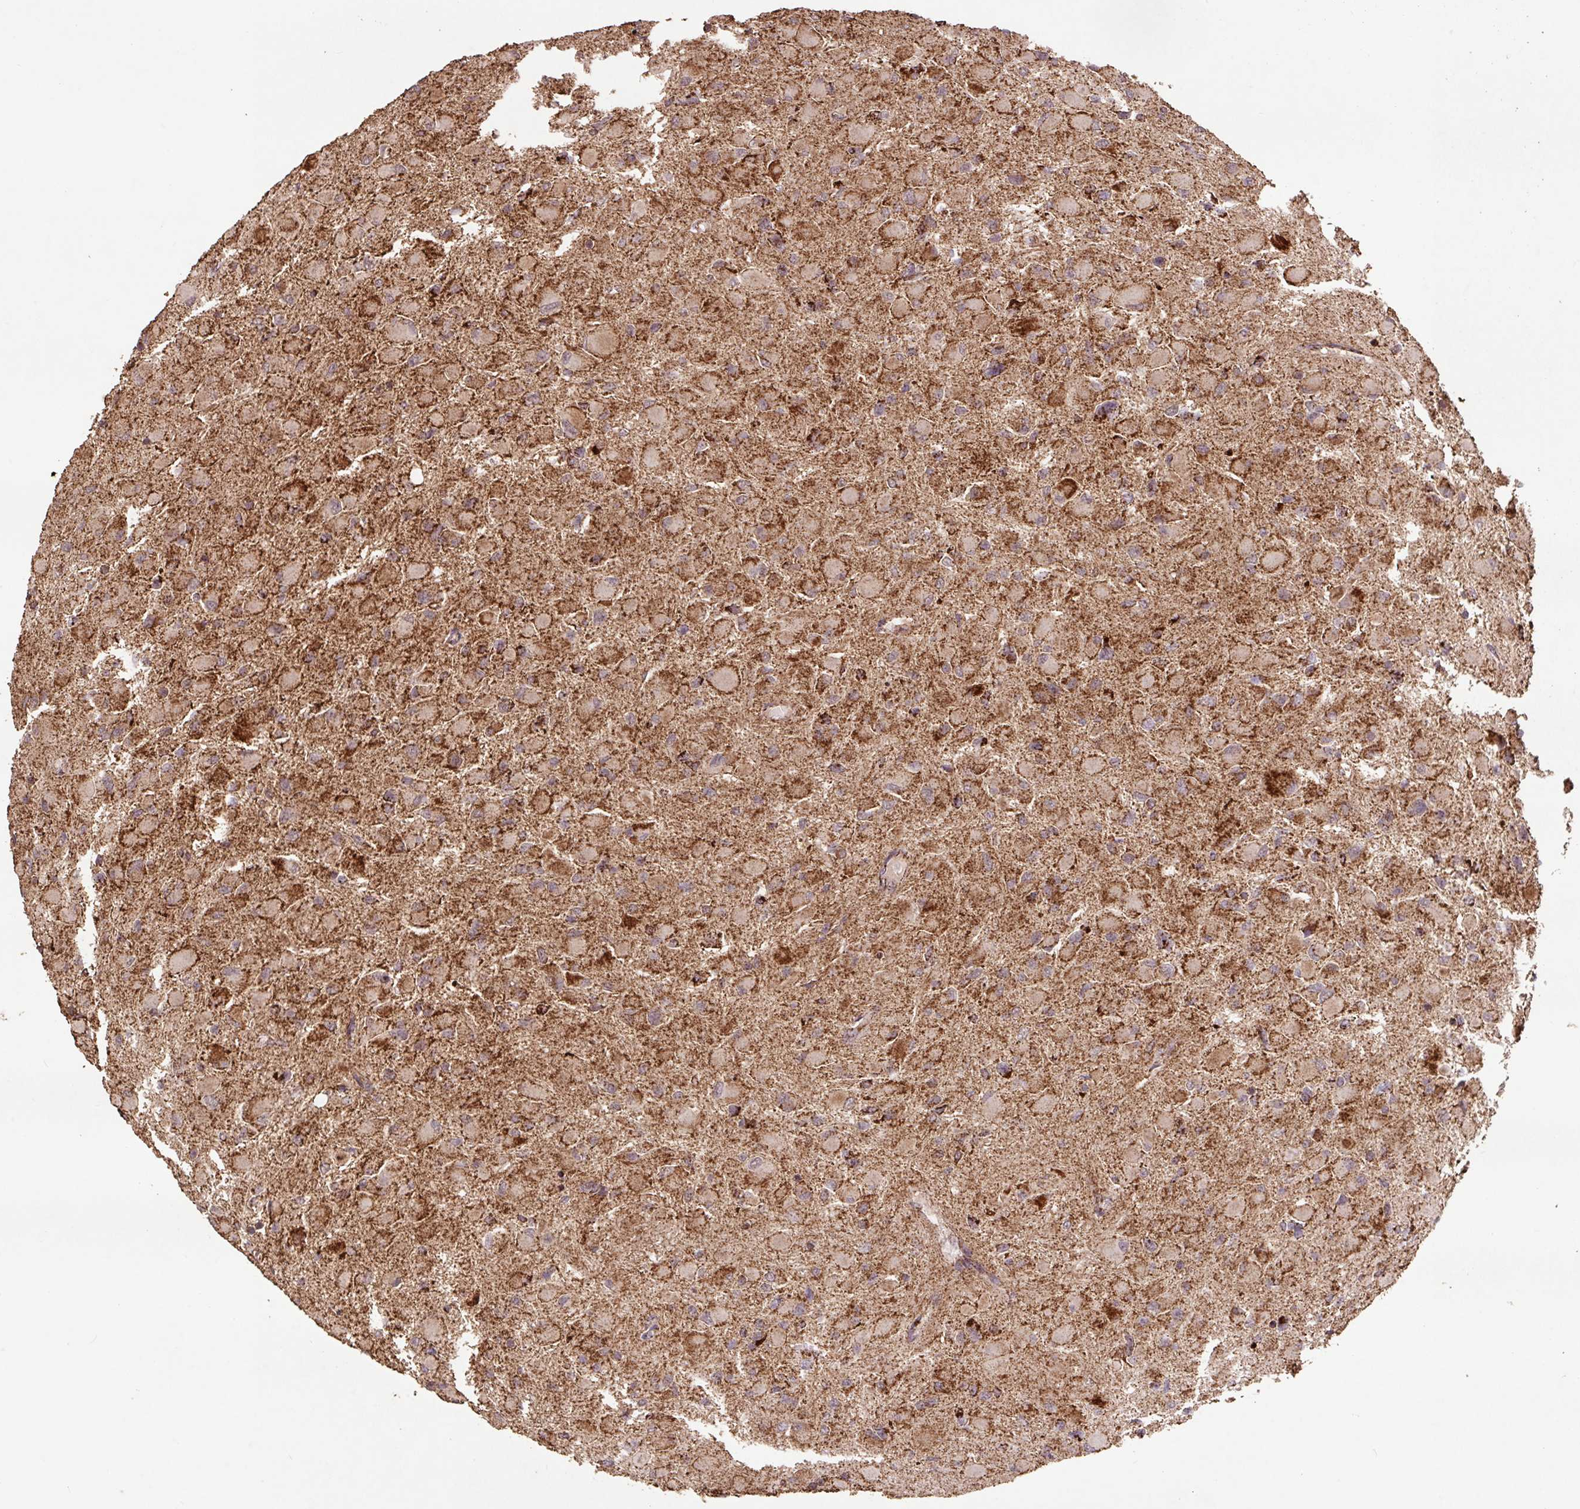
{"staining": {"intensity": "moderate", "quantity": ">75%", "location": "cytoplasmic/membranous"}, "tissue": "glioma", "cell_type": "Tumor cells", "image_type": "cancer", "snomed": [{"axis": "morphology", "description": "Glioma, malignant, High grade"}, {"axis": "topography", "description": "Cerebral cortex"}], "caption": "Malignant high-grade glioma was stained to show a protein in brown. There is medium levels of moderate cytoplasmic/membranous positivity in approximately >75% of tumor cells. The staining was performed using DAB, with brown indicating positive protein expression. Nuclei are stained blue with hematoxylin.", "gene": "ATP5F1A", "patient": {"sex": "female", "age": 36}}